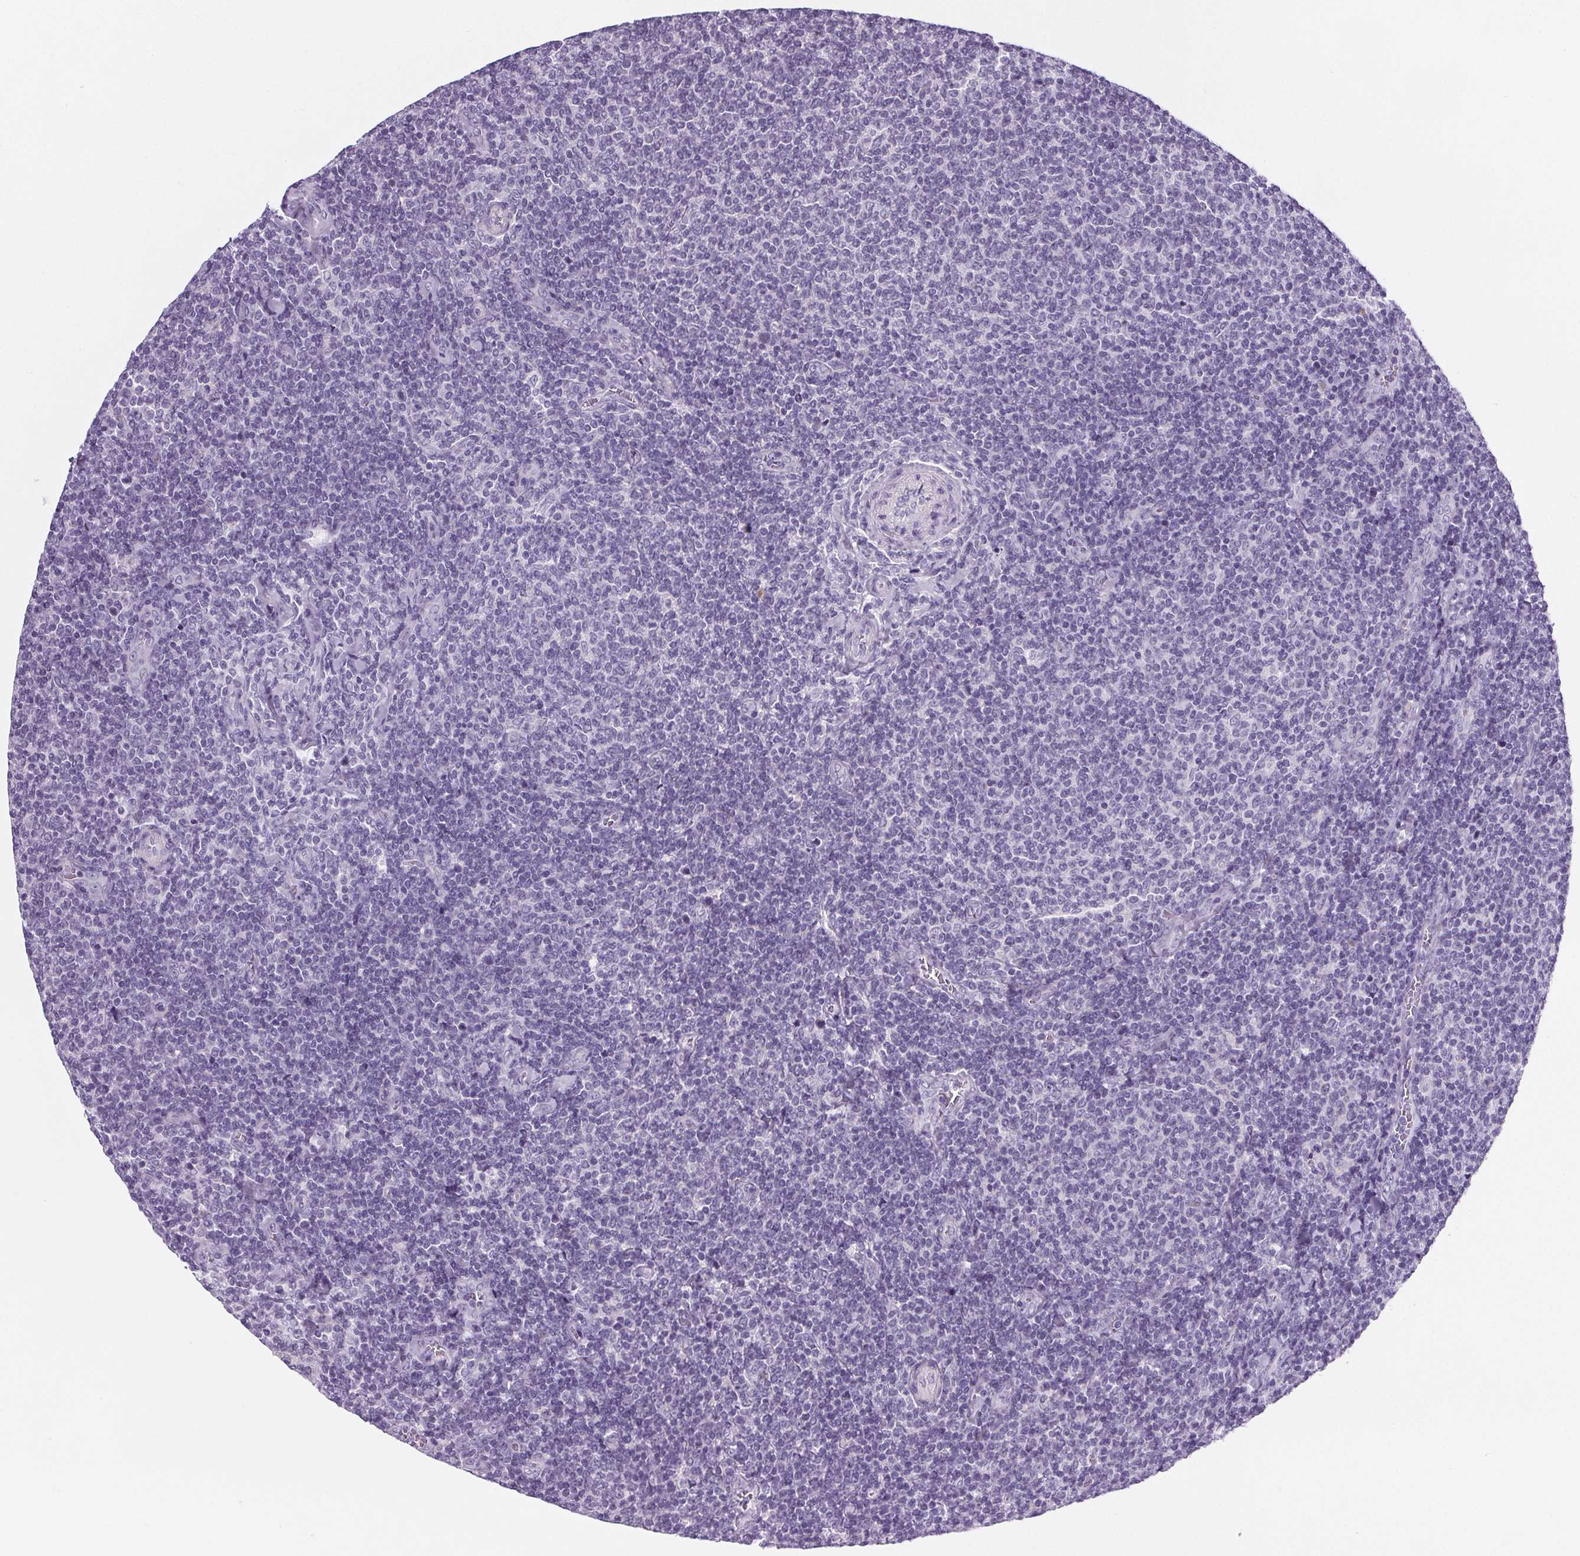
{"staining": {"intensity": "negative", "quantity": "none", "location": "none"}, "tissue": "lymphoma", "cell_type": "Tumor cells", "image_type": "cancer", "snomed": [{"axis": "morphology", "description": "Malignant lymphoma, non-Hodgkin's type, Low grade"}, {"axis": "topography", "description": "Lymph node"}], "caption": "IHC of malignant lymphoma, non-Hodgkin's type (low-grade) reveals no expression in tumor cells.", "gene": "ELAVL2", "patient": {"sex": "male", "age": 52}}